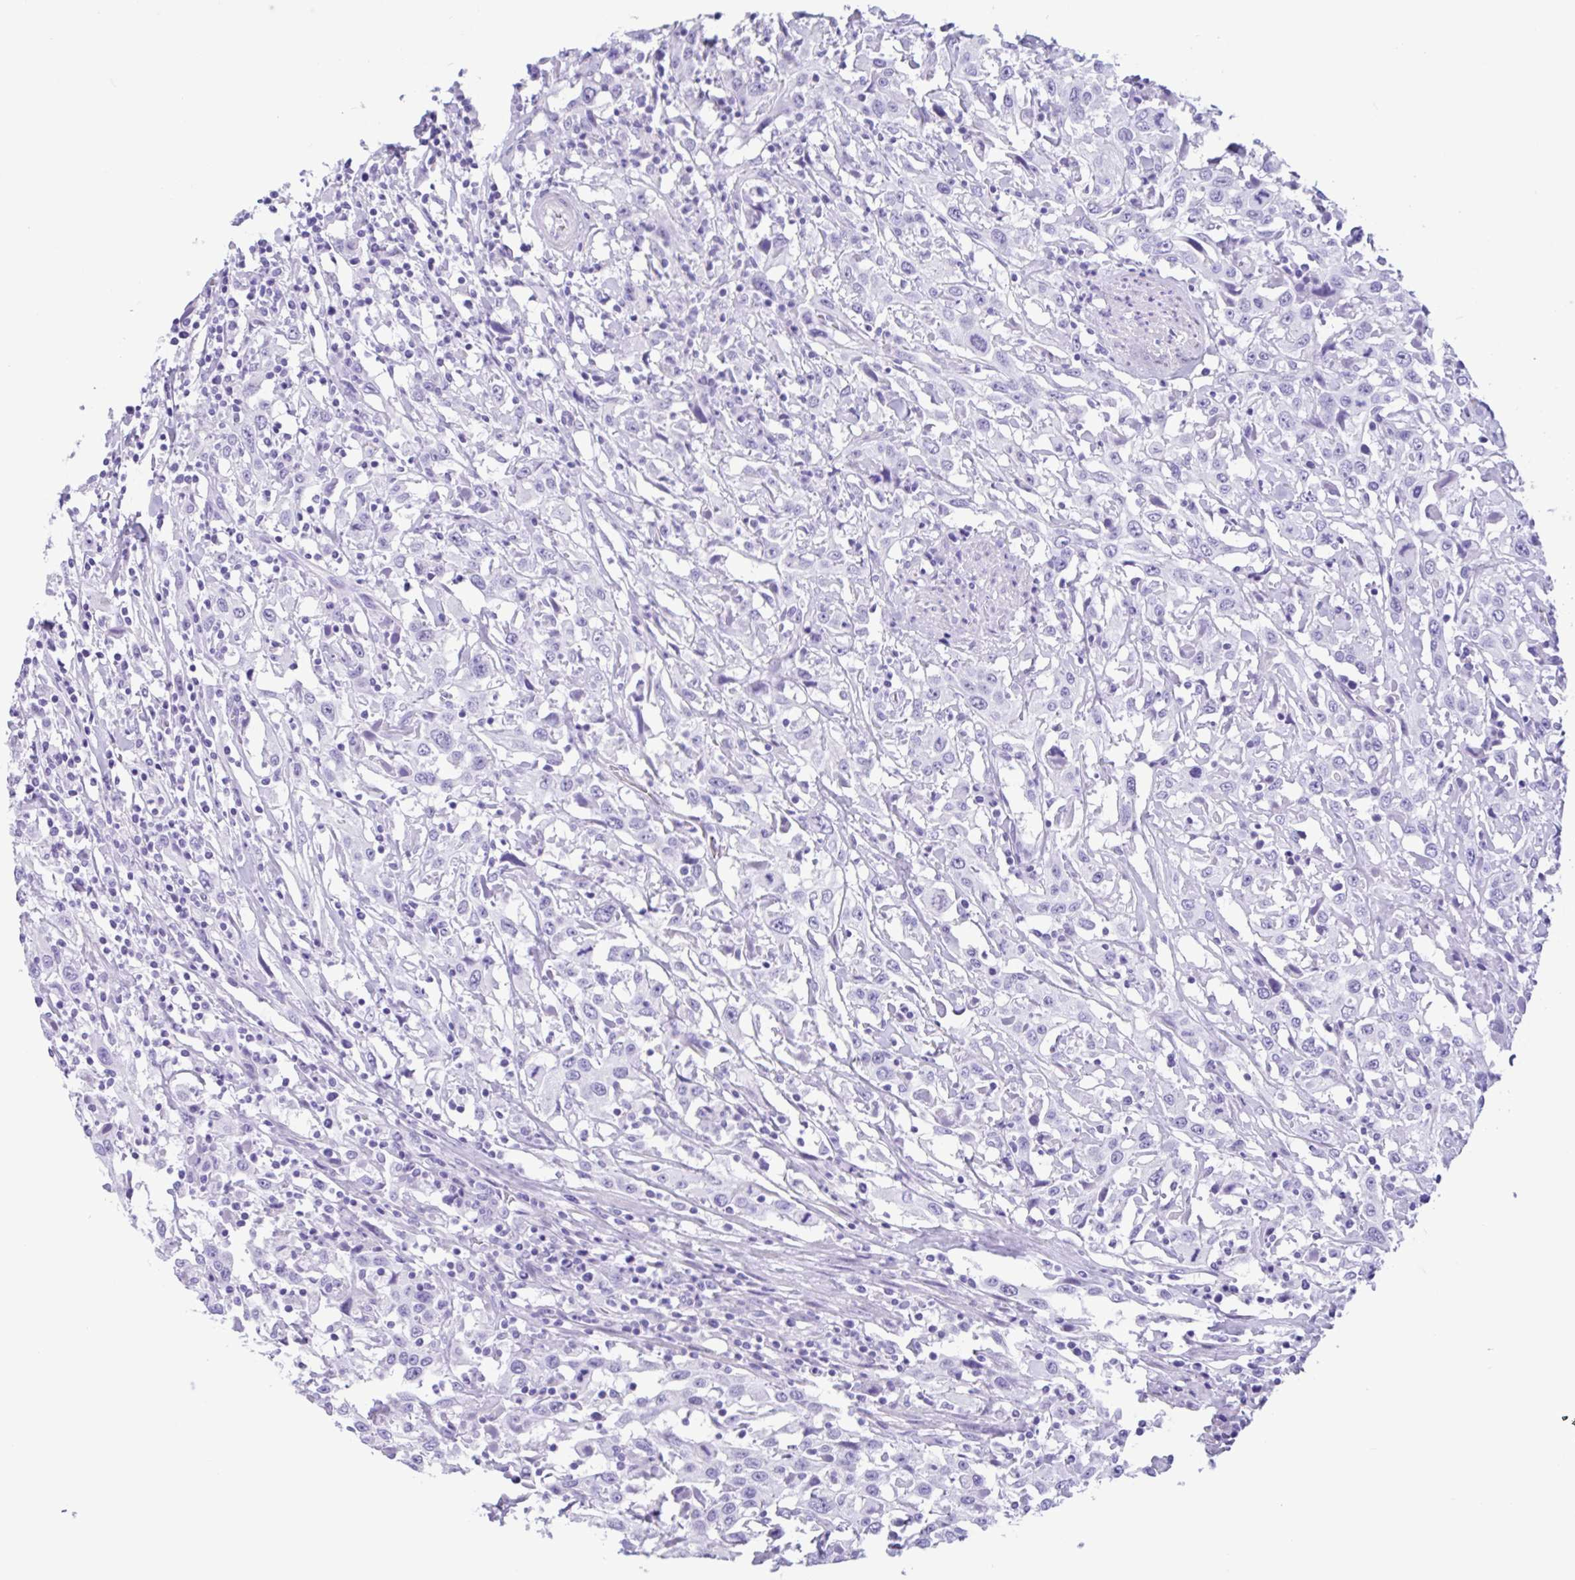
{"staining": {"intensity": "negative", "quantity": "none", "location": "none"}, "tissue": "urothelial cancer", "cell_type": "Tumor cells", "image_type": "cancer", "snomed": [{"axis": "morphology", "description": "Urothelial carcinoma, High grade"}, {"axis": "topography", "description": "Urinary bladder"}], "caption": "This micrograph is of high-grade urothelial carcinoma stained with IHC to label a protein in brown with the nuclei are counter-stained blue. There is no expression in tumor cells.", "gene": "IAPP", "patient": {"sex": "male", "age": 61}}